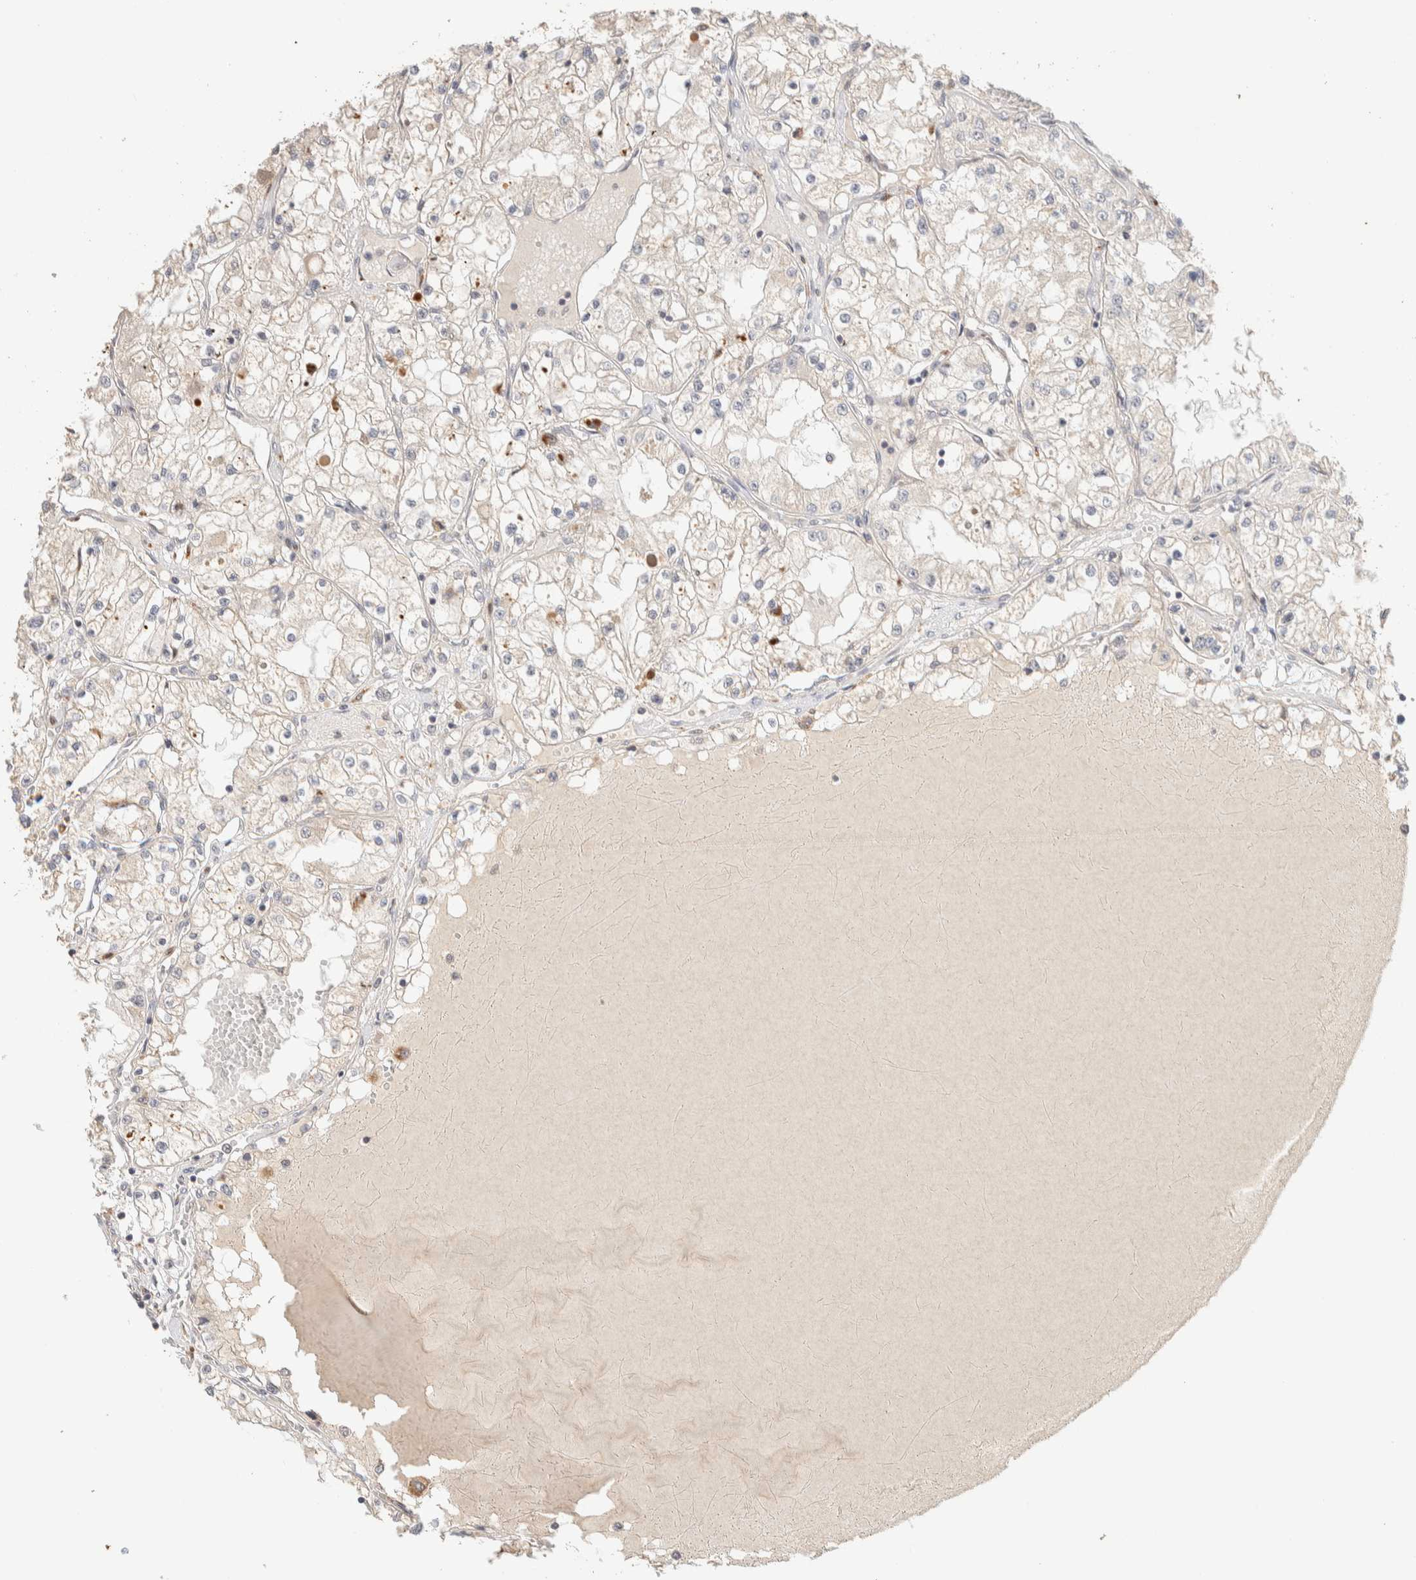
{"staining": {"intensity": "negative", "quantity": "none", "location": "none"}, "tissue": "renal cancer", "cell_type": "Tumor cells", "image_type": "cancer", "snomed": [{"axis": "morphology", "description": "Adenocarcinoma, NOS"}, {"axis": "topography", "description": "Kidney"}], "caption": "High power microscopy histopathology image of an immunohistochemistry (IHC) photomicrograph of renal cancer, revealing no significant expression in tumor cells.", "gene": "ITPA", "patient": {"sex": "male", "age": 68}}